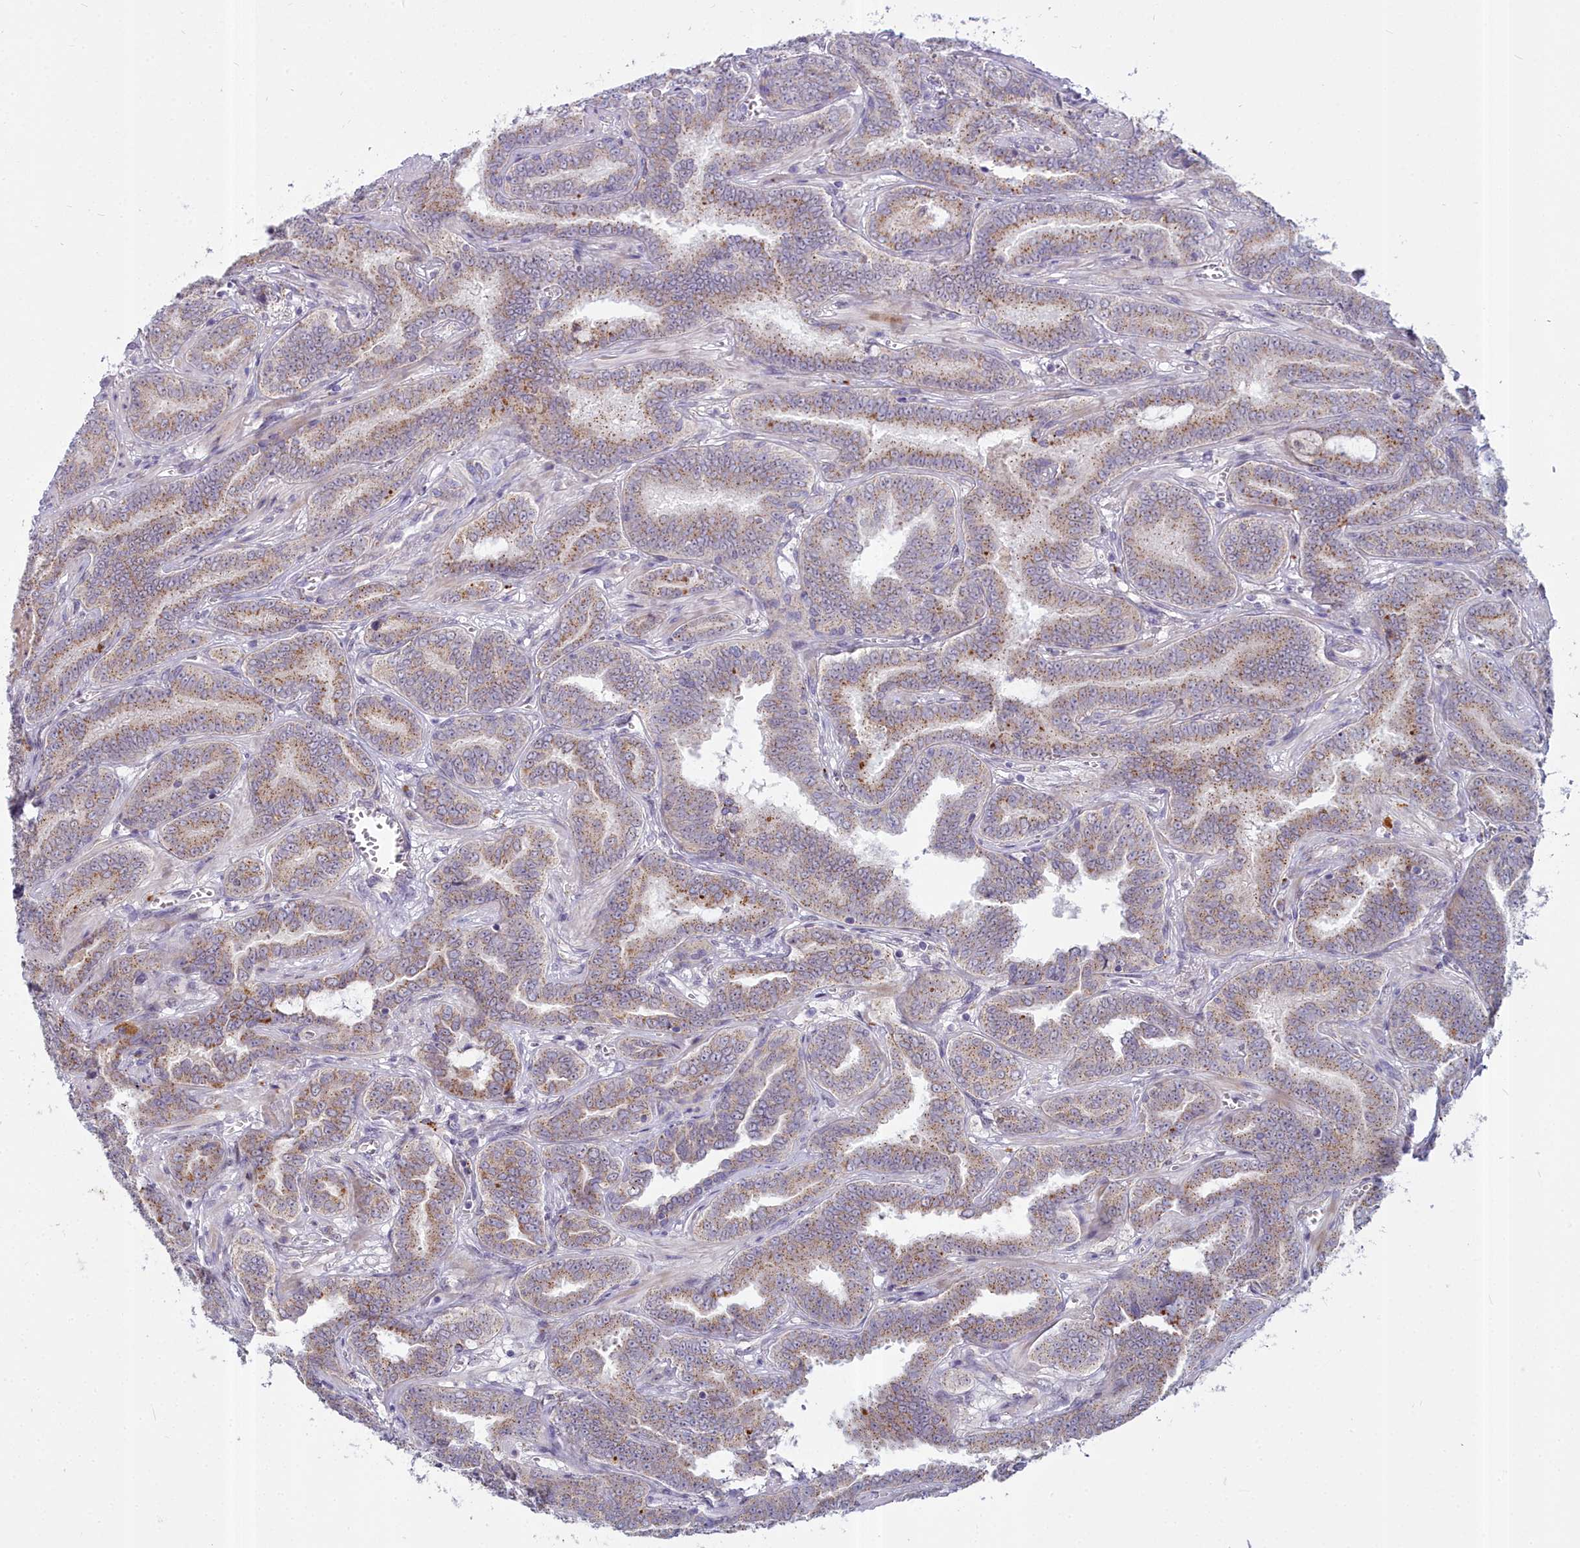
{"staining": {"intensity": "weak", "quantity": "25%-75%", "location": "cytoplasmic/membranous"}, "tissue": "prostate cancer", "cell_type": "Tumor cells", "image_type": "cancer", "snomed": [{"axis": "morphology", "description": "Adenocarcinoma, High grade"}, {"axis": "topography", "description": "Prostate"}], "caption": "Immunohistochemistry (DAB (3,3'-diaminobenzidine)) staining of human prostate cancer displays weak cytoplasmic/membranous protein expression in about 25%-75% of tumor cells.", "gene": "WDPCP", "patient": {"sex": "male", "age": 67}}